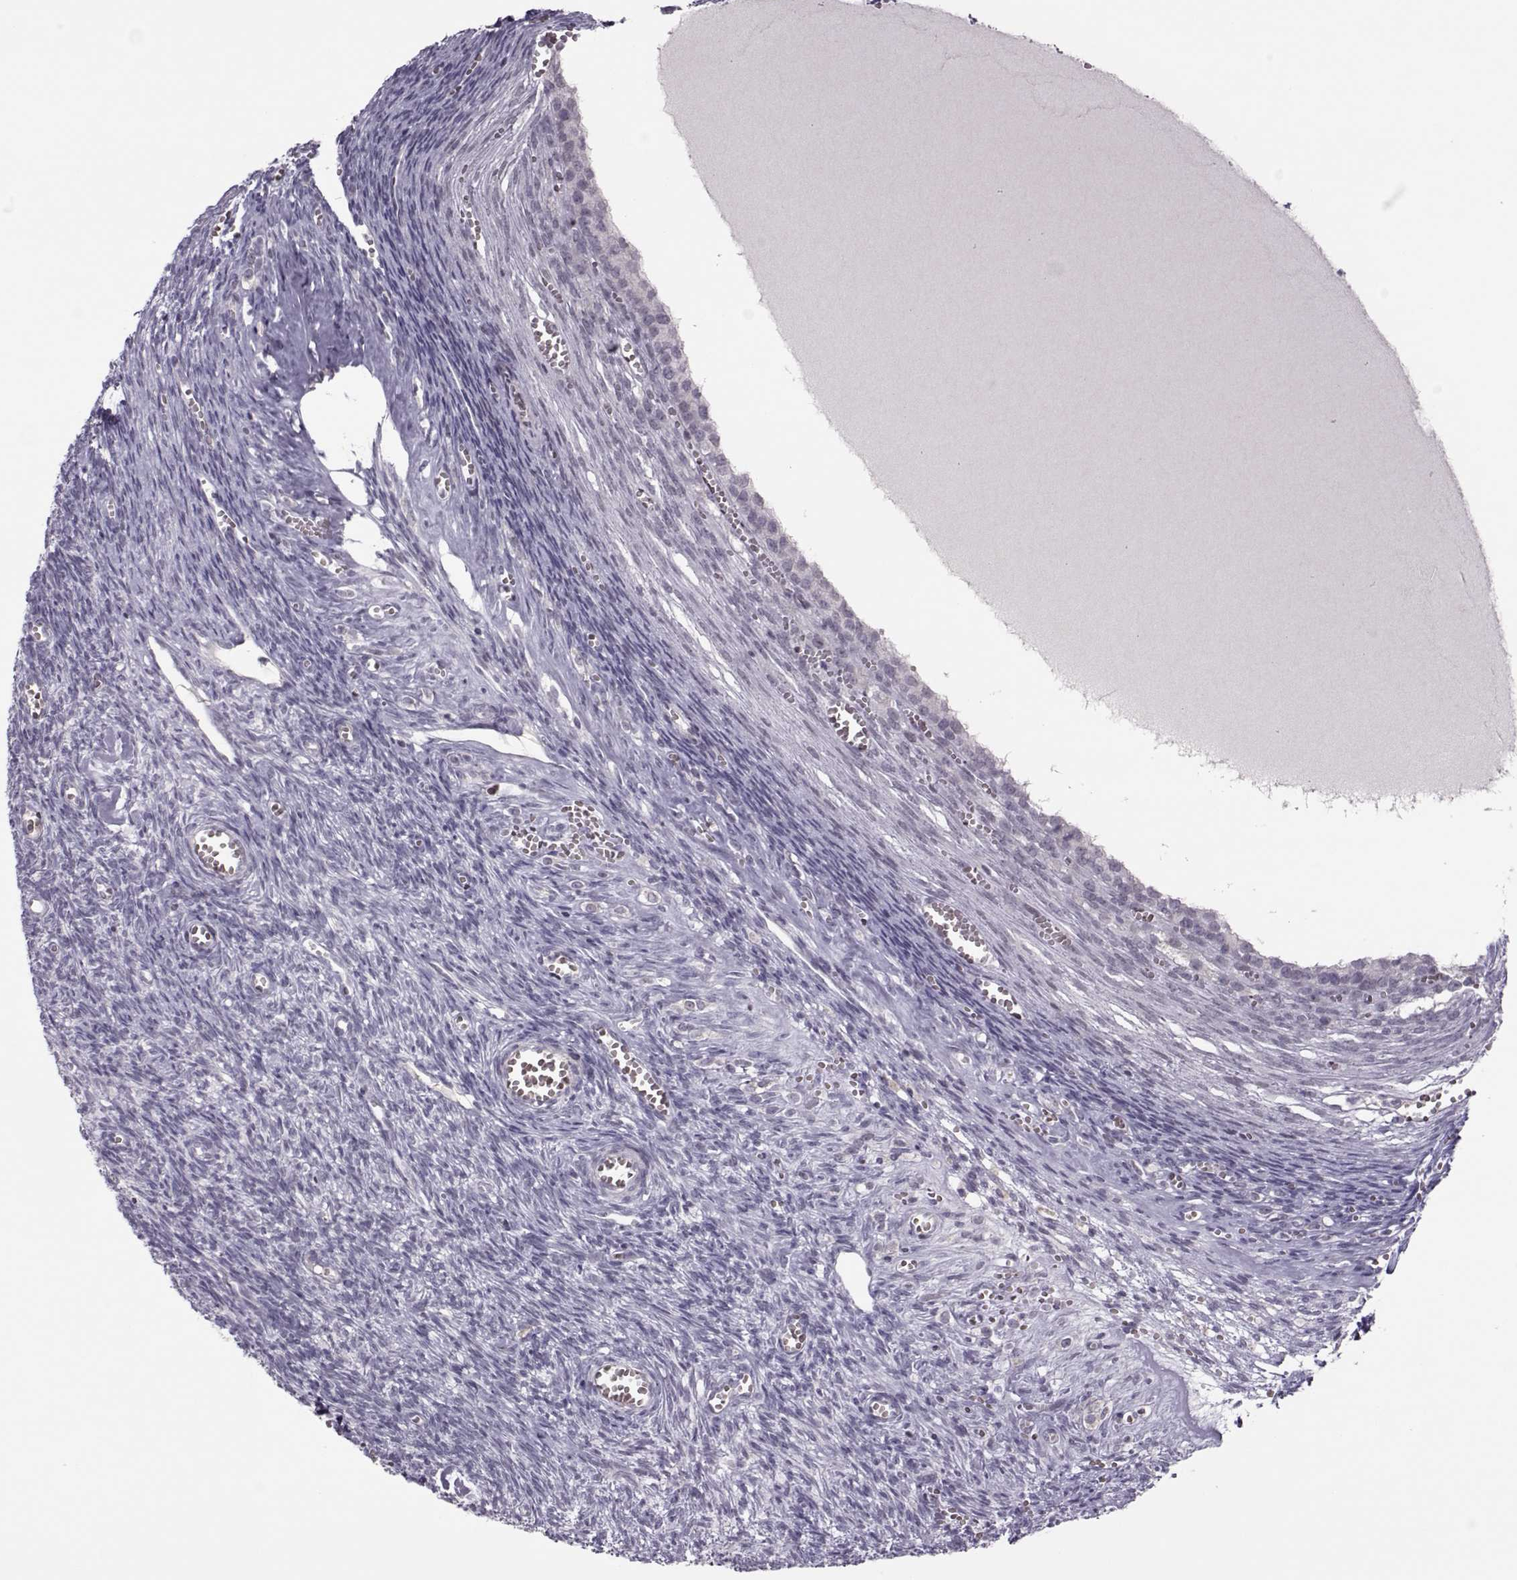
{"staining": {"intensity": "negative", "quantity": "none", "location": "none"}, "tissue": "ovary", "cell_type": "Follicle cells", "image_type": "normal", "snomed": [{"axis": "morphology", "description": "Normal tissue, NOS"}, {"axis": "topography", "description": "Ovary"}], "caption": "Immunohistochemical staining of normal ovary displays no significant expression in follicle cells.", "gene": "LIN28A", "patient": {"sex": "female", "age": 43}}